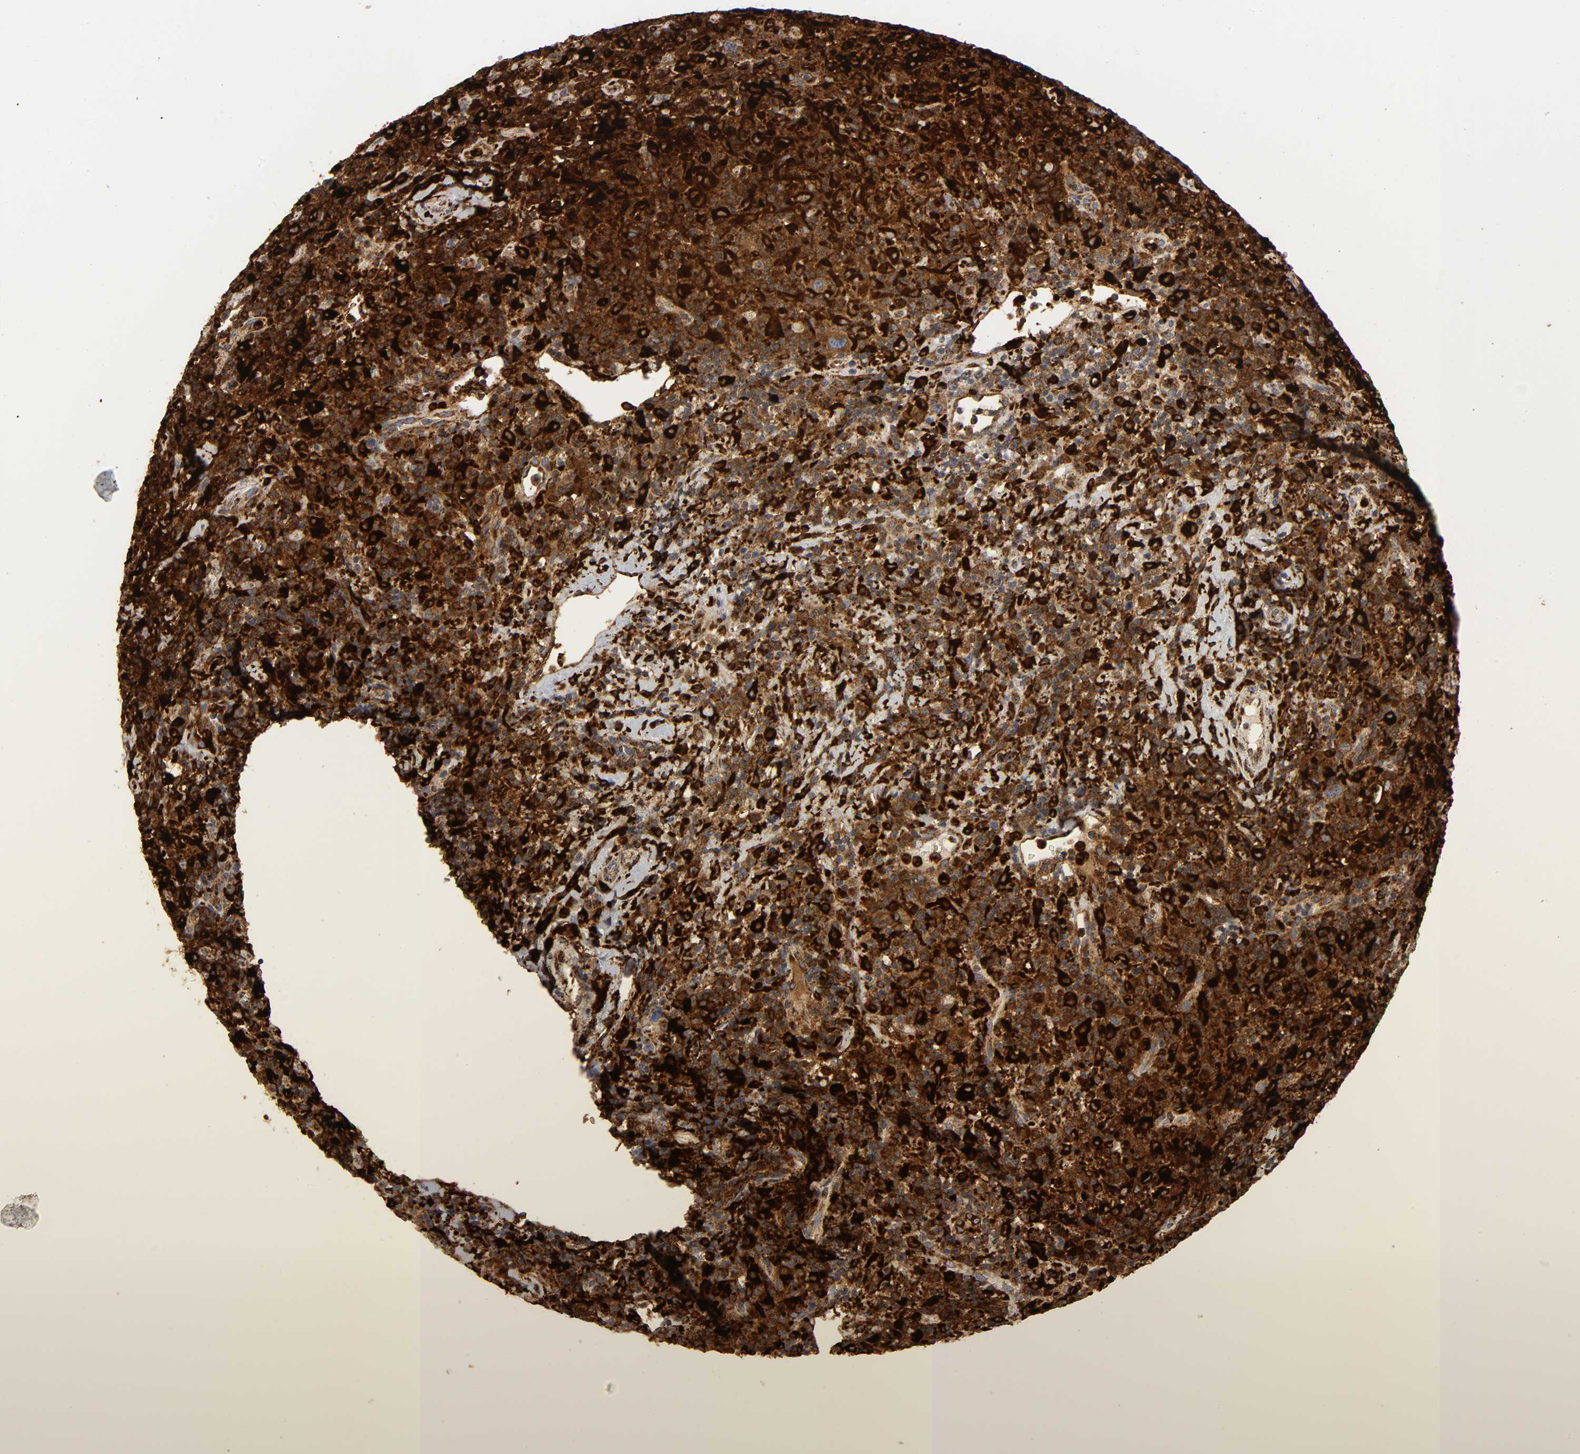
{"staining": {"intensity": "strong", "quantity": ">75%", "location": "cytoplasmic/membranous"}, "tissue": "lymphoma", "cell_type": "Tumor cells", "image_type": "cancer", "snomed": [{"axis": "morphology", "description": "Hodgkin's disease, NOS"}, {"axis": "topography", "description": "Lymph node"}], "caption": "Lymphoma stained for a protein (brown) reveals strong cytoplasmic/membranous positive expression in about >75% of tumor cells.", "gene": "PSAP", "patient": {"sex": "male", "age": 65}}